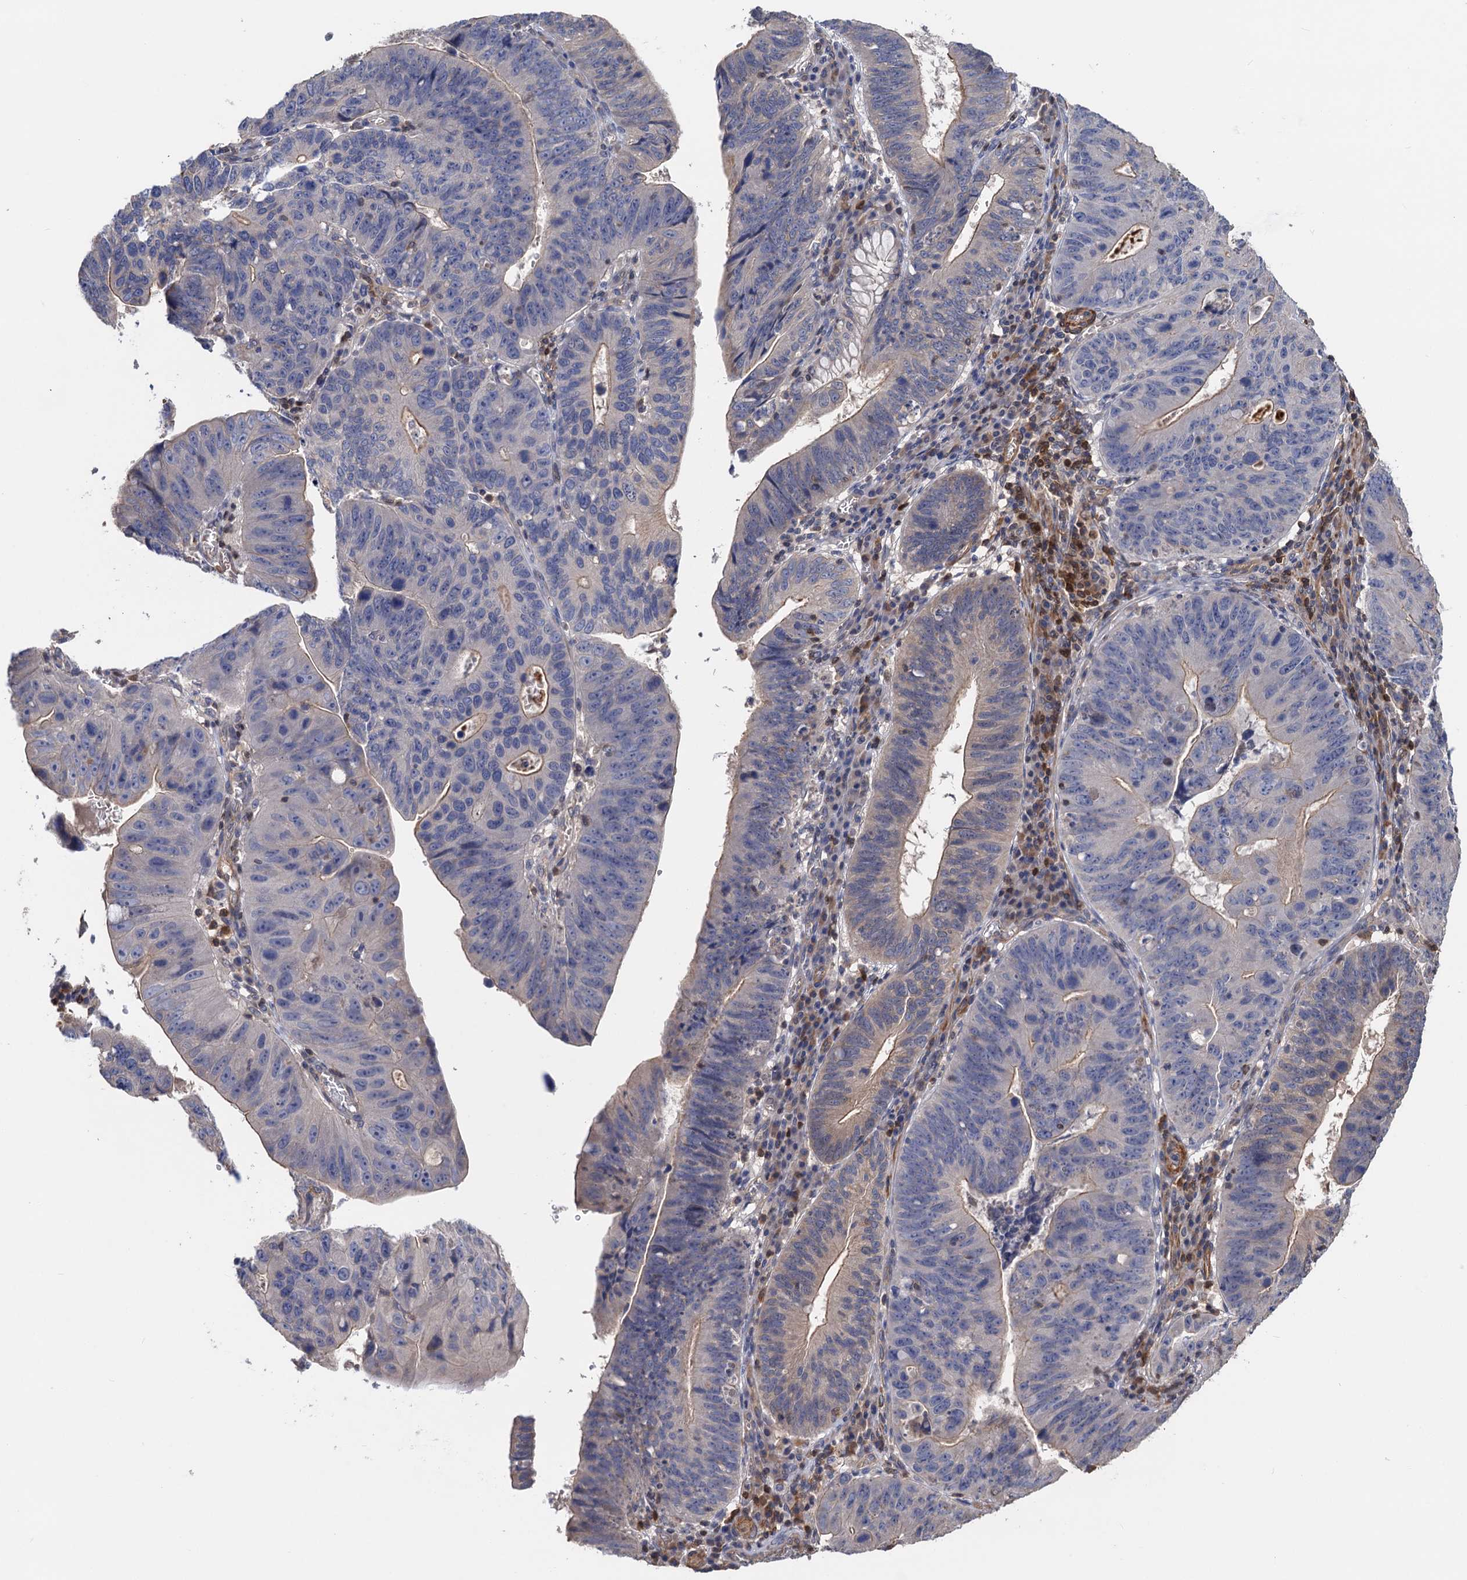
{"staining": {"intensity": "moderate", "quantity": "<25%", "location": "cytoplasmic/membranous"}, "tissue": "stomach cancer", "cell_type": "Tumor cells", "image_type": "cancer", "snomed": [{"axis": "morphology", "description": "Adenocarcinoma, NOS"}, {"axis": "topography", "description": "Stomach"}], "caption": "A brown stain labels moderate cytoplasmic/membranous positivity of a protein in human adenocarcinoma (stomach) tumor cells.", "gene": "DGKA", "patient": {"sex": "male", "age": 59}}